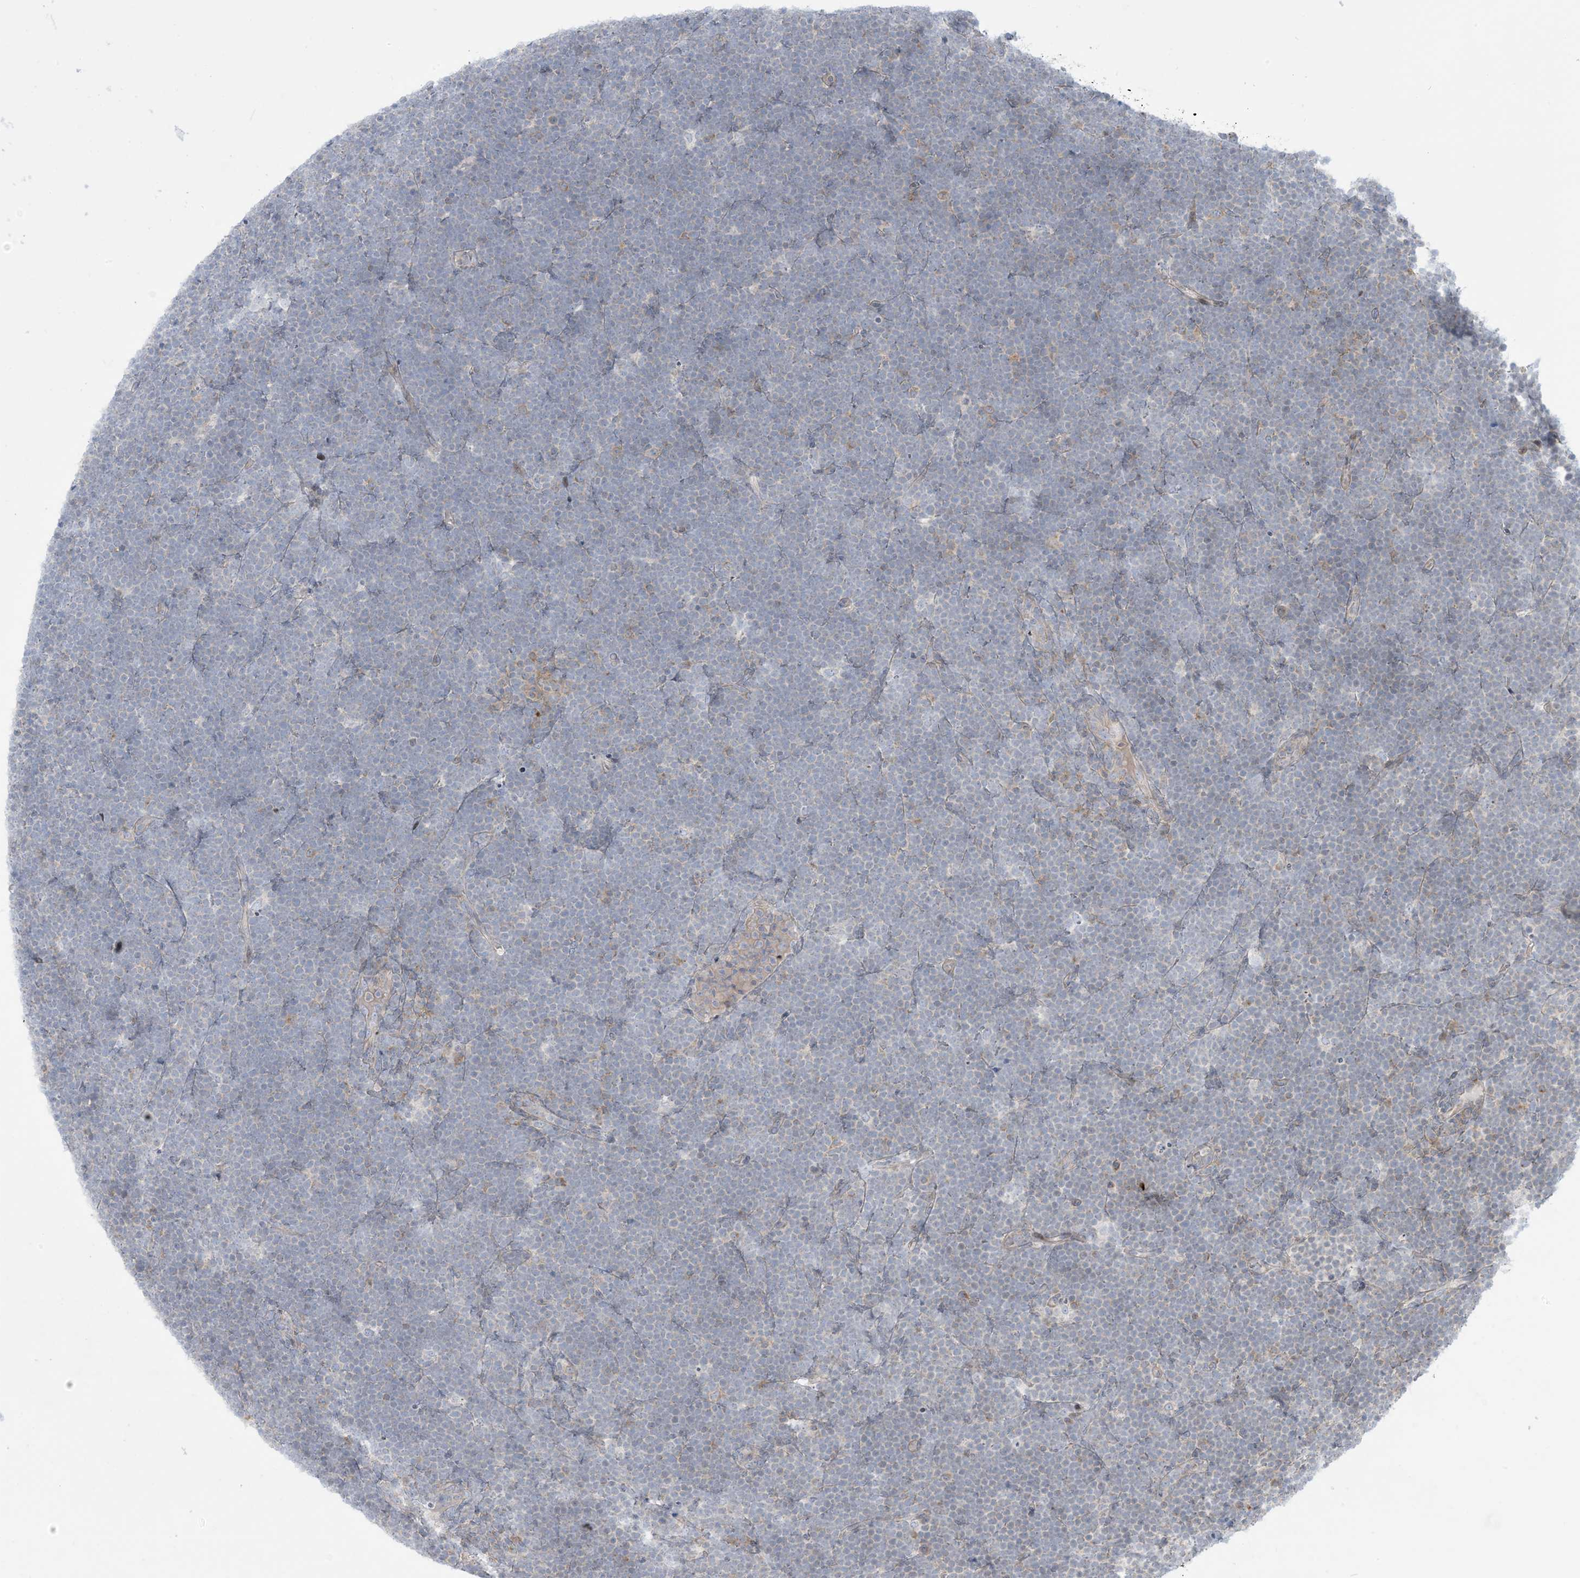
{"staining": {"intensity": "negative", "quantity": "none", "location": "none"}, "tissue": "lymphoma", "cell_type": "Tumor cells", "image_type": "cancer", "snomed": [{"axis": "morphology", "description": "Malignant lymphoma, non-Hodgkin's type, High grade"}, {"axis": "topography", "description": "Lymph node"}], "caption": "Tumor cells show no significant protein expression in lymphoma.", "gene": "AFTPH", "patient": {"sex": "male", "age": 13}}